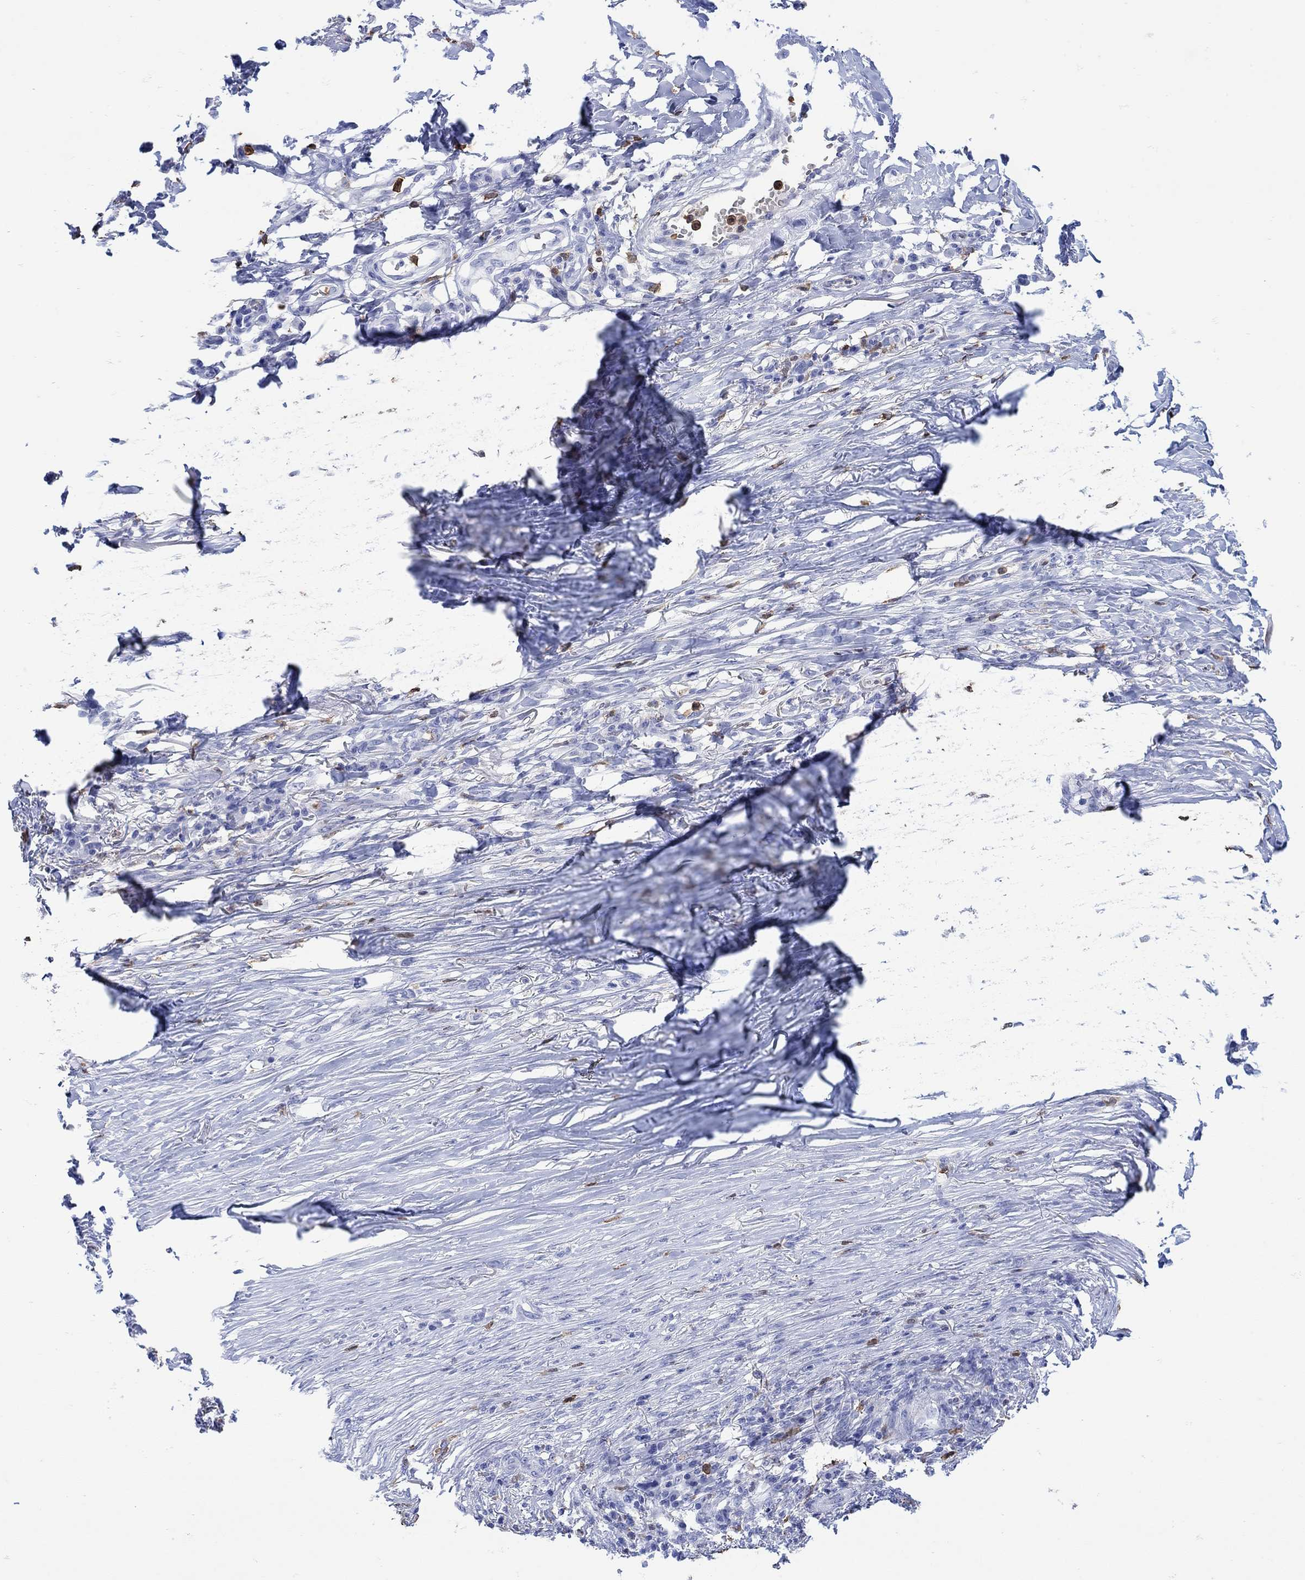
{"staining": {"intensity": "negative", "quantity": "none", "location": "none"}, "tissue": "skin cancer", "cell_type": "Tumor cells", "image_type": "cancer", "snomed": [{"axis": "morphology", "description": "Squamous cell carcinoma, NOS"}, {"axis": "topography", "description": "Skin"}], "caption": "Tumor cells show no significant staining in skin squamous cell carcinoma. (Immunohistochemistry (ihc), brightfield microscopy, high magnification).", "gene": "LINGO3", "patient": {"sex": "male", "age": 70}}